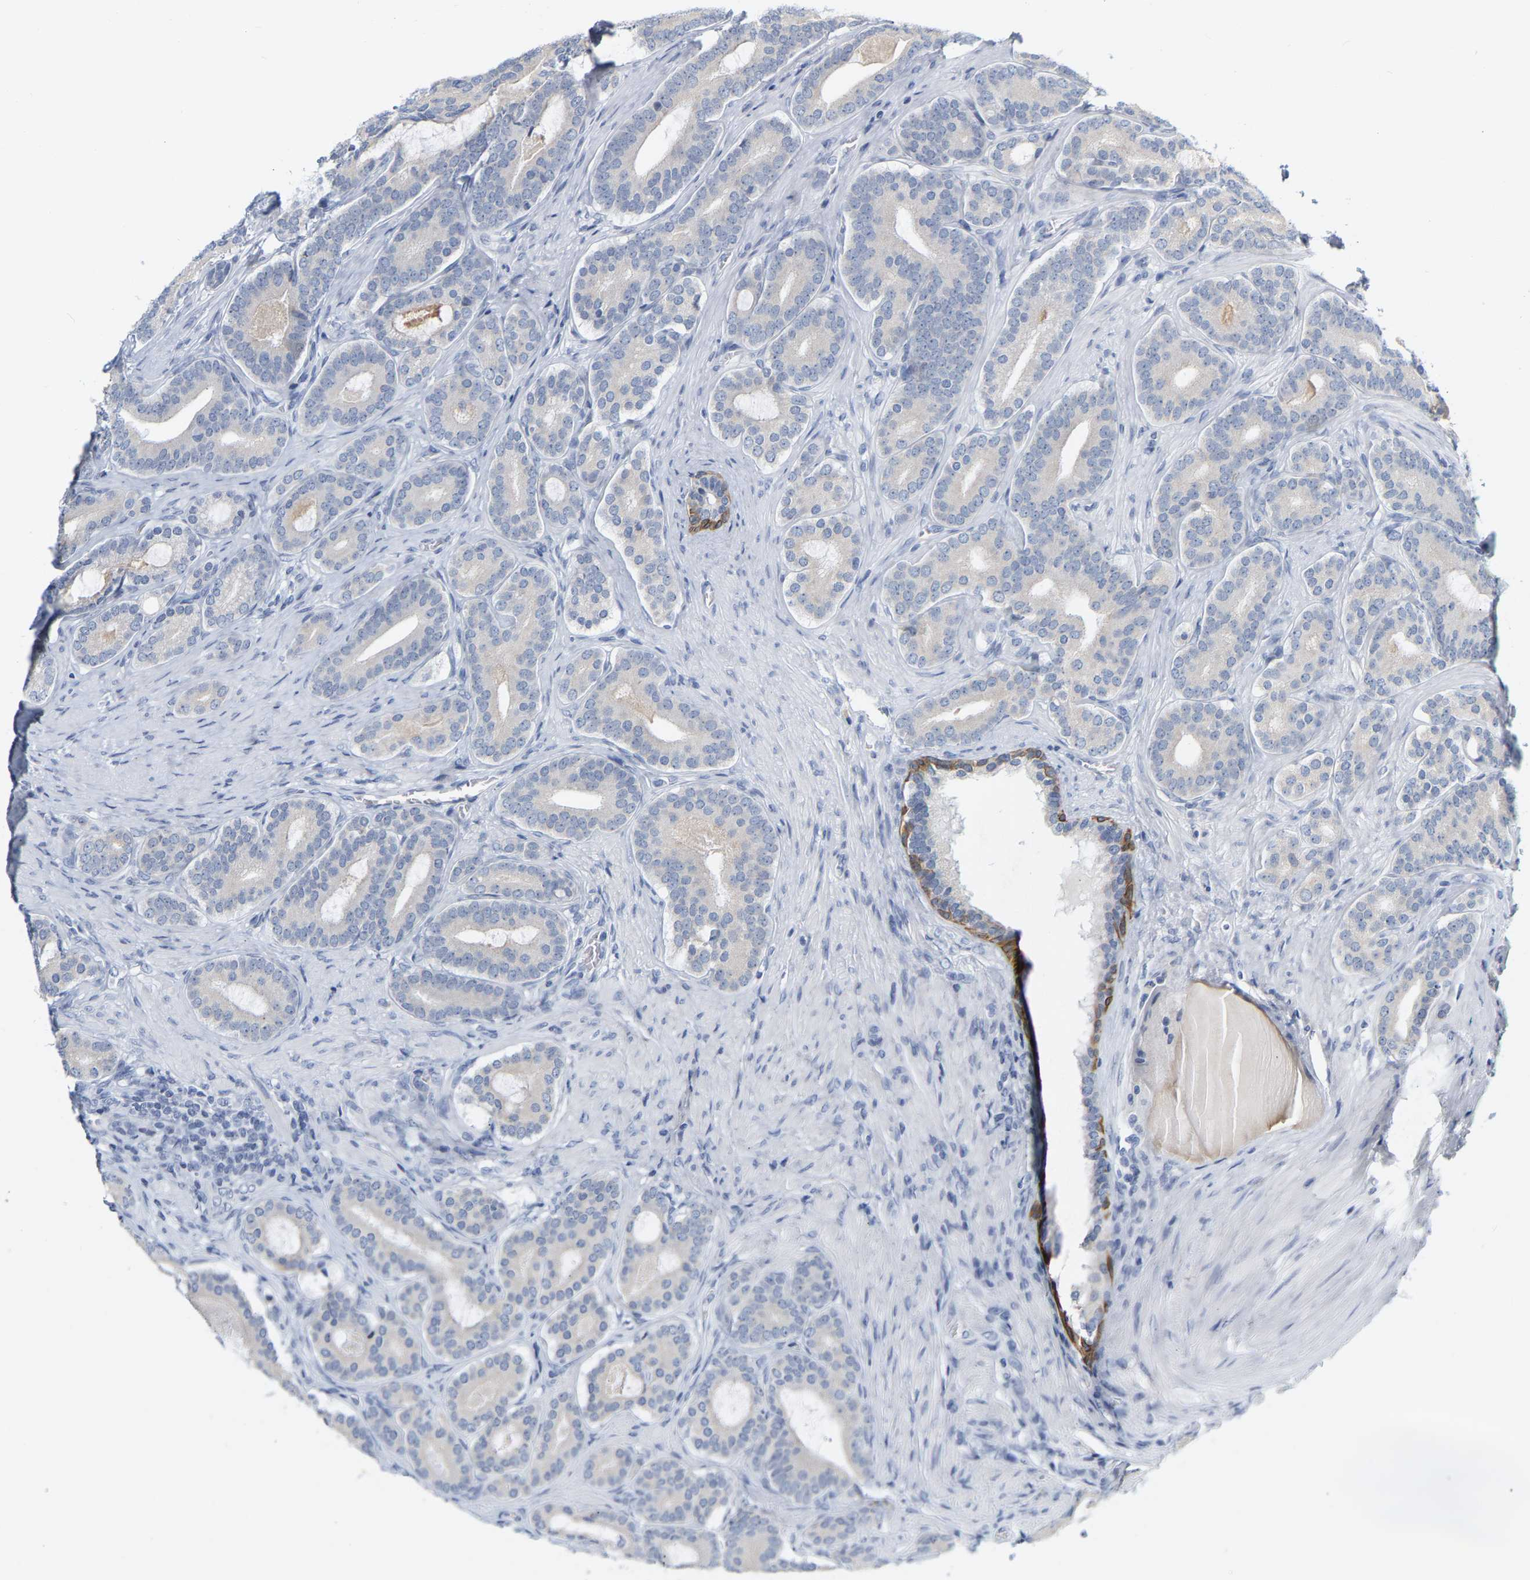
{"staining": {"intensity": "negative", "quantity": "none", "location": "none"}, "tissue": "prostate cancer", "cell_type": "Tumor cells", "image_type": "cancer", "snomed": [{"axis": "morphology", "description": "Adenocarcinoma, High grade"}, {"axis": "topography", "description": "Prostate"}], "caption": "Immunohistochemistry of adenocarcinoma (high-grade) (prostate) demonstrates no positivity in tumor cells.", "gene": "KRT76", "patient": {"sex": "male", "age": 60}}